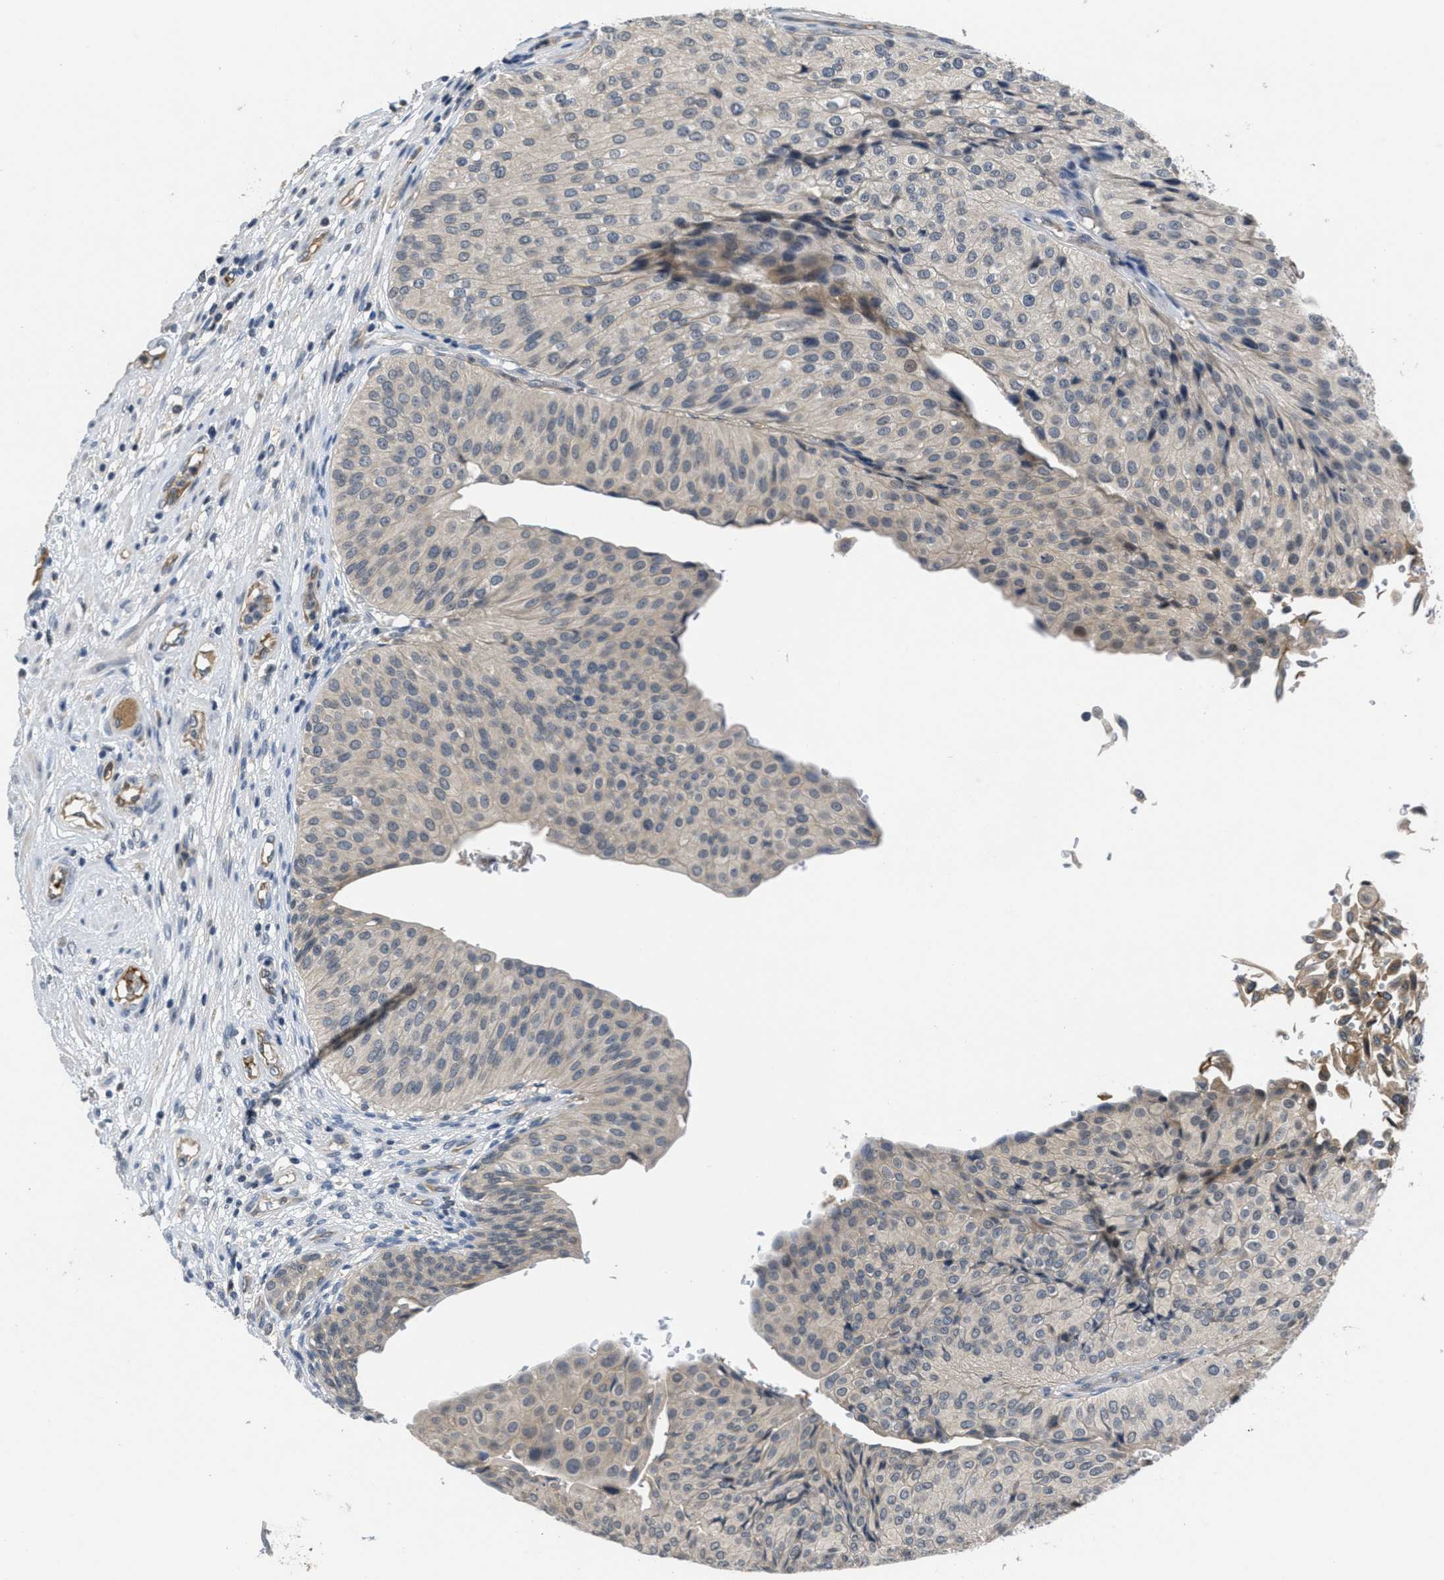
{"staining": {"intensity": "weak", "quantity": ">75%", "location": "cytoplasmic/membranous"}, "tissue": "urothelial cancer", "cell_type": "Tumor cells", "image_type": "cancer", "snomed": [{"axis": "morphology", "description": "Urothelial carcinoma, Low grade"}, {"axis": "topography", "description": "Urinary bladder"}], "caption": "Tumor cells demonstrate weak cytoplasmic/membranous staining in about >75% of cells in low-grade urothelial carcinoma.", "gene": "ANGPT1", "patient": {"sex": "male", "age": 67}}